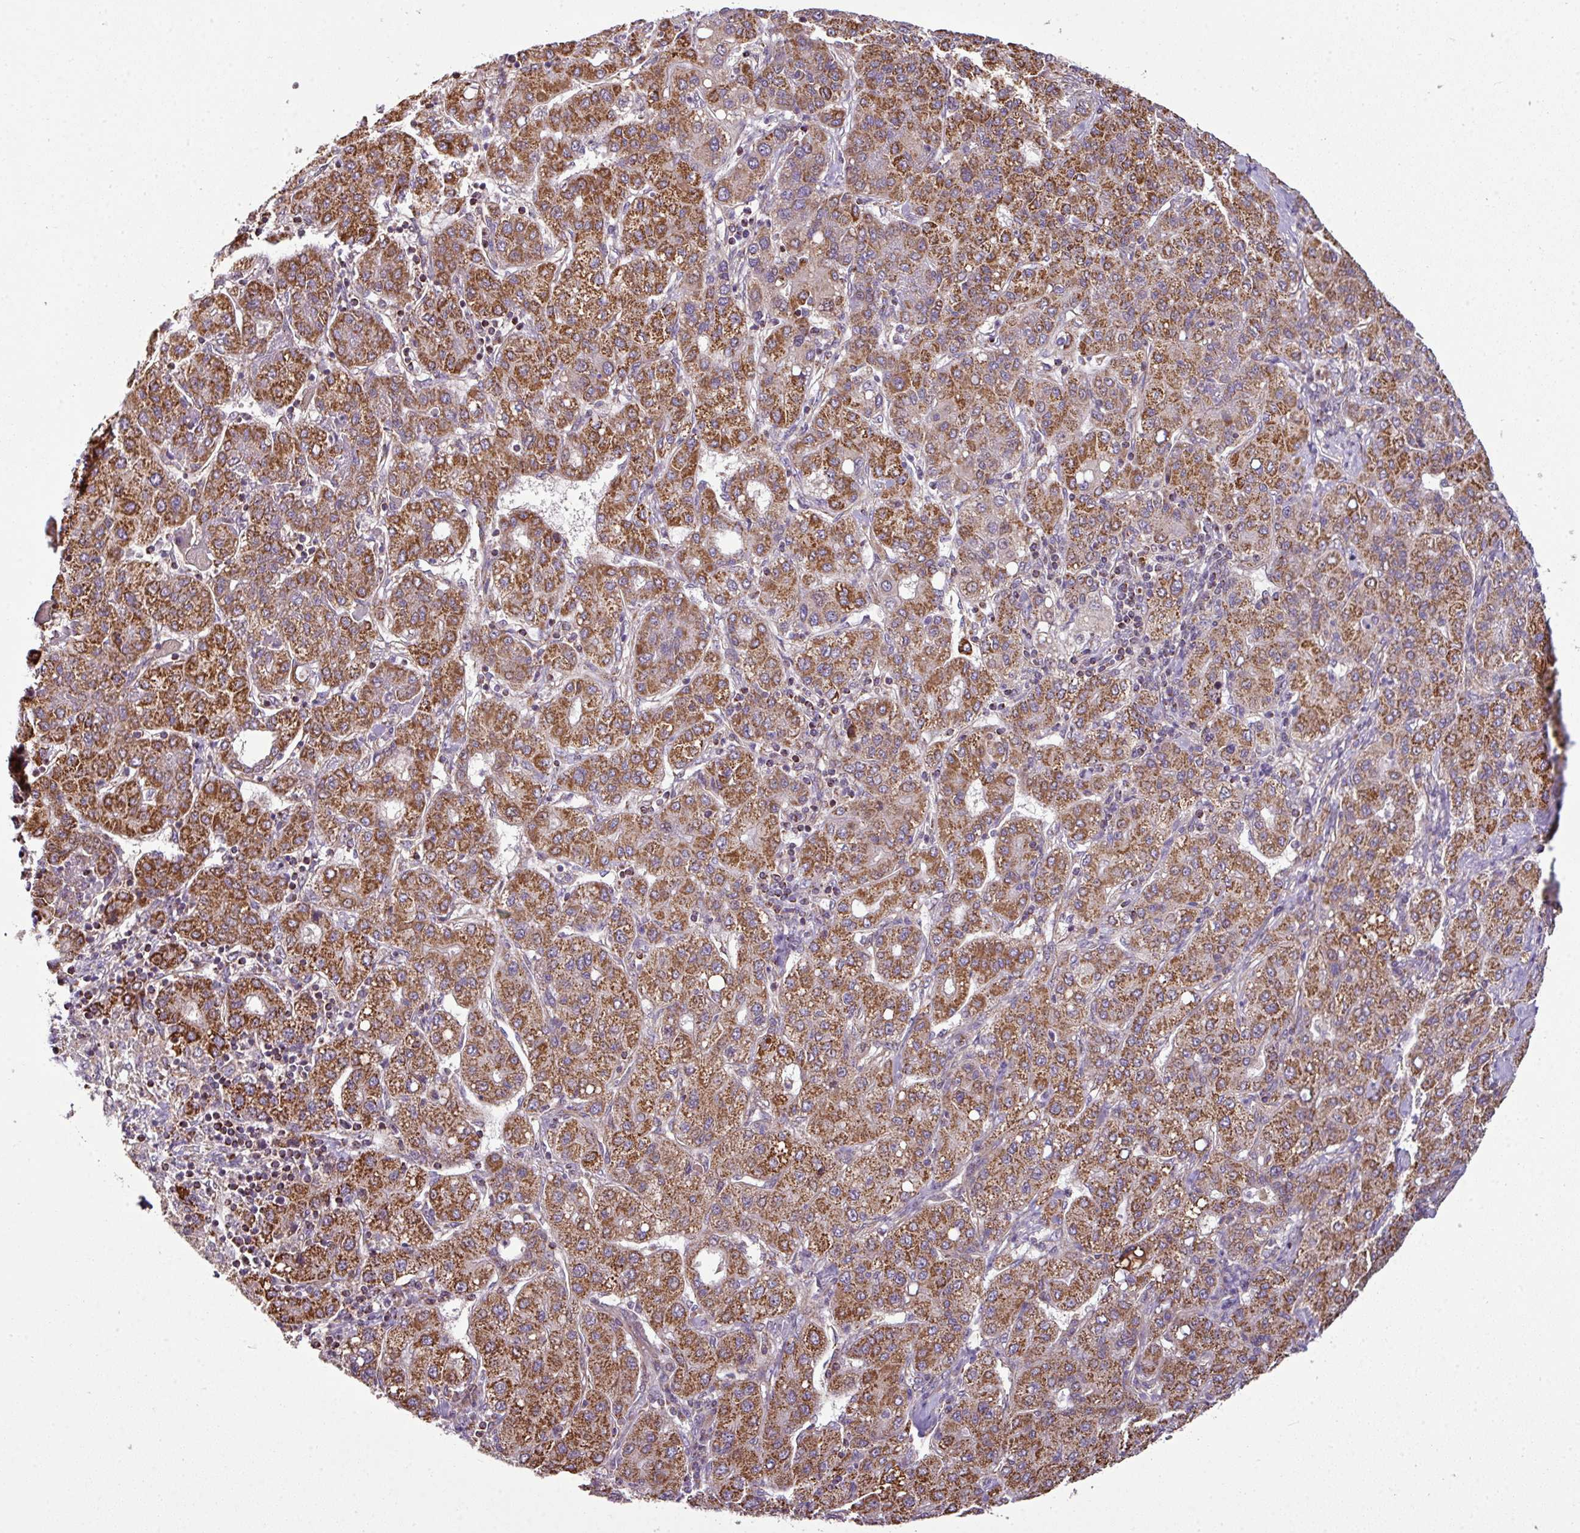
{"staining": {"intensity": "strong", "quantity": ">75%", "location": "cytoplasmic/membranous"}, "tissue": "liver cancer", "cell_type": "Tumor cells", "image_type": "cancer", "snomed": [{"axis": "morphology", "description": "Carcinoma, Hepatocellular, NOS"}, {"axis": "topography", "description": "Liver"}], "caption": "High-power microscopy captured an immunohistochemistry micrograph of liver hepatocellular carcinoma, revealing strong cytoplasmic/membranous staining in about >75% of tumor cells.", "gene": "PRELID3B", "patient": {"sex": "male", "age": 65}}